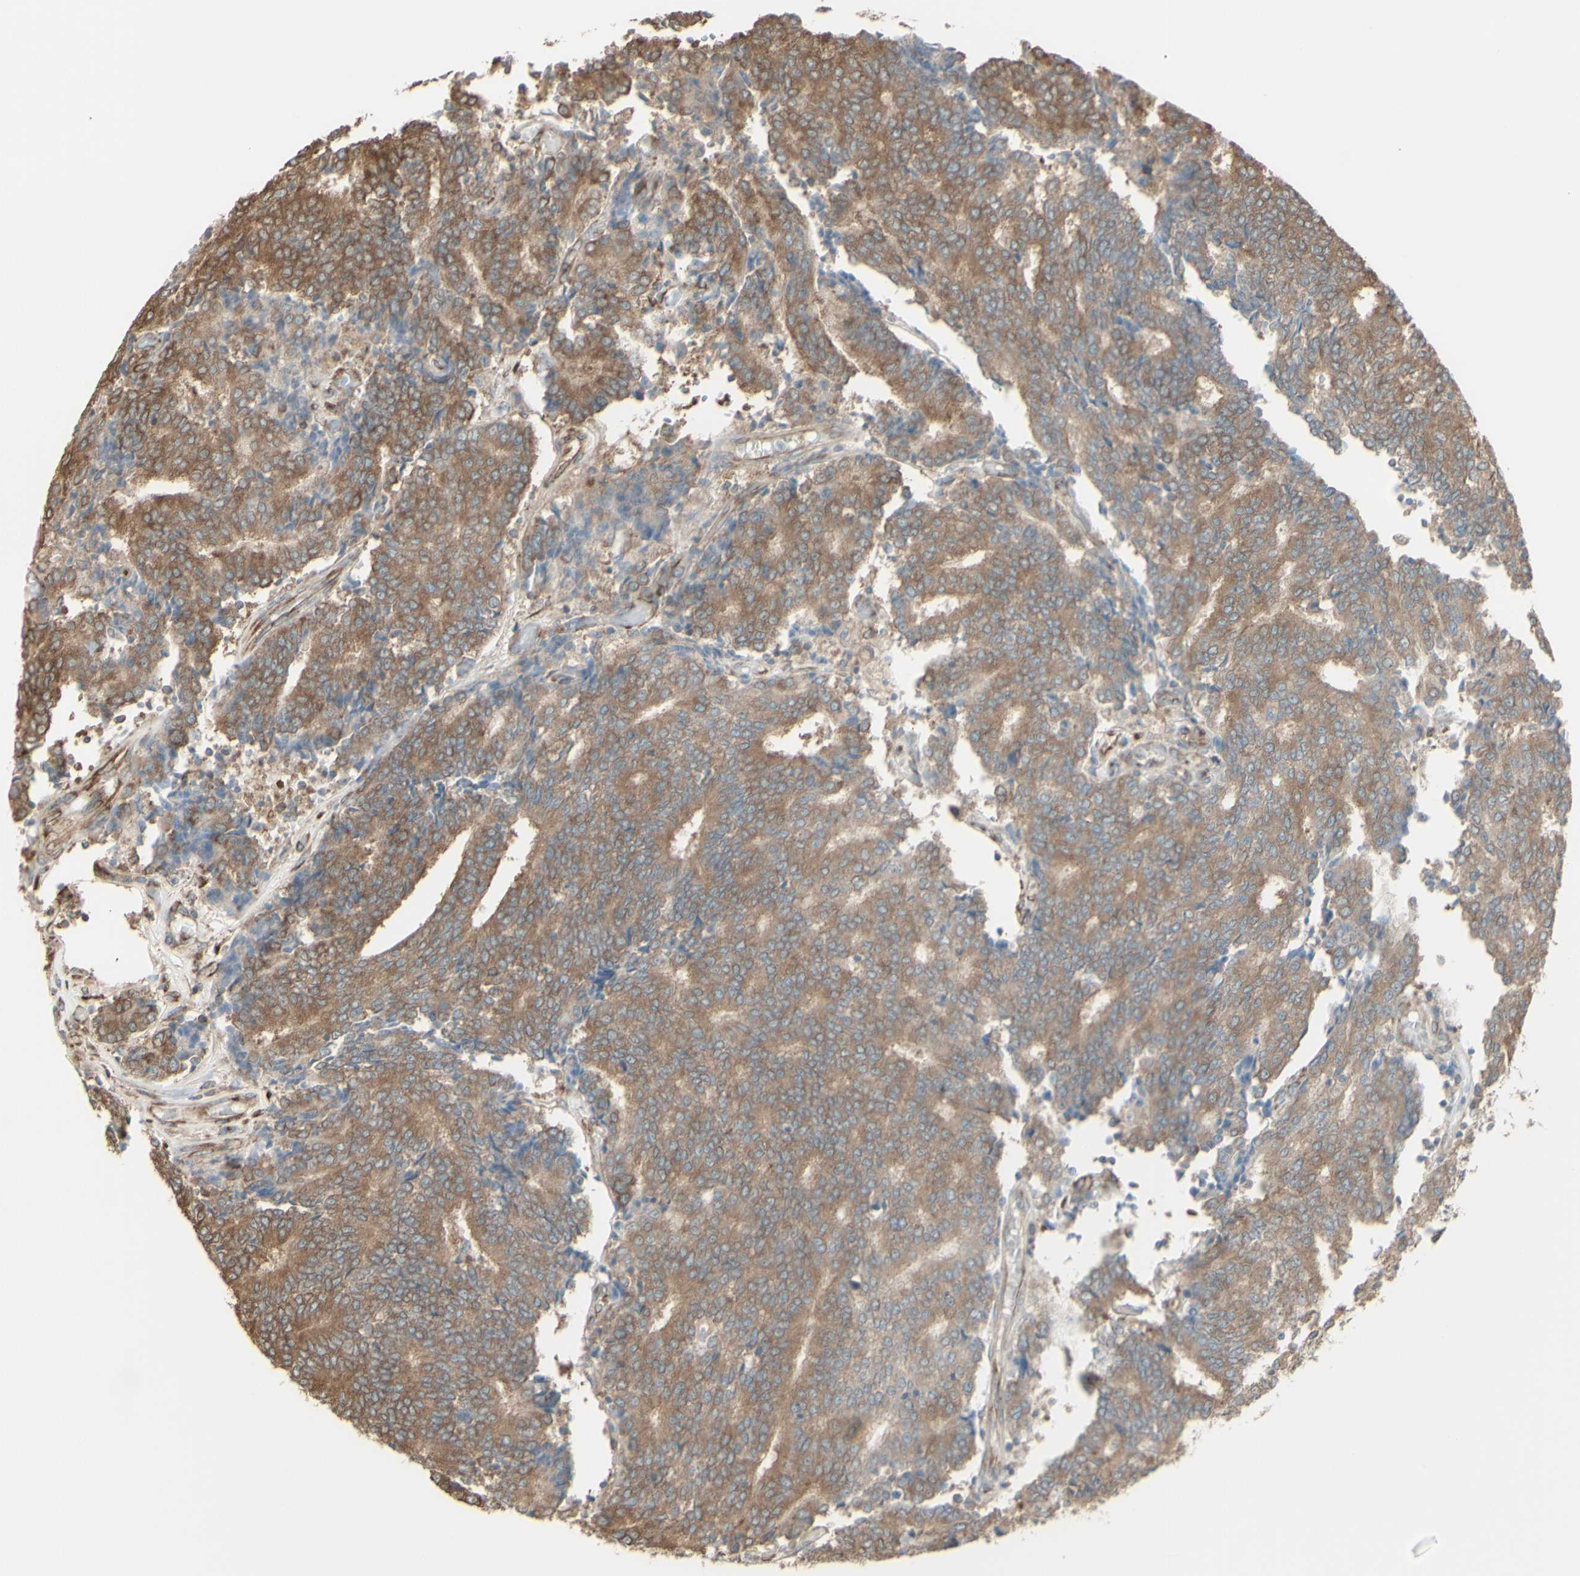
{"staining": {"intensity": "moderate", "quantity": ">75%", "location": "cytoplasmic/membranous"}, "tissue": "prostate cancer", "cell_type": "Tumor cells", "image_type": "cancer", "snomed": [{"axis": "morphology", "description": "Normal tissue, NOS"}, {"axis": "morphology", "description": "Adenocarcinoma, High grade"}, {"axis": "topography", "description": "Prostate"}, {"axis": "topography", "description": "Seminal veicle"}], "caption": "A micrograph showing moderate cytoplasmic/membranous staining in approximately >75% of tumor cells in adenocarcinoma (high-grade) (prostate), as visualized by brown immunohistochemical staining.", "gene": "EEF1B2", "patient": {"sex": "male", "age": 55}}